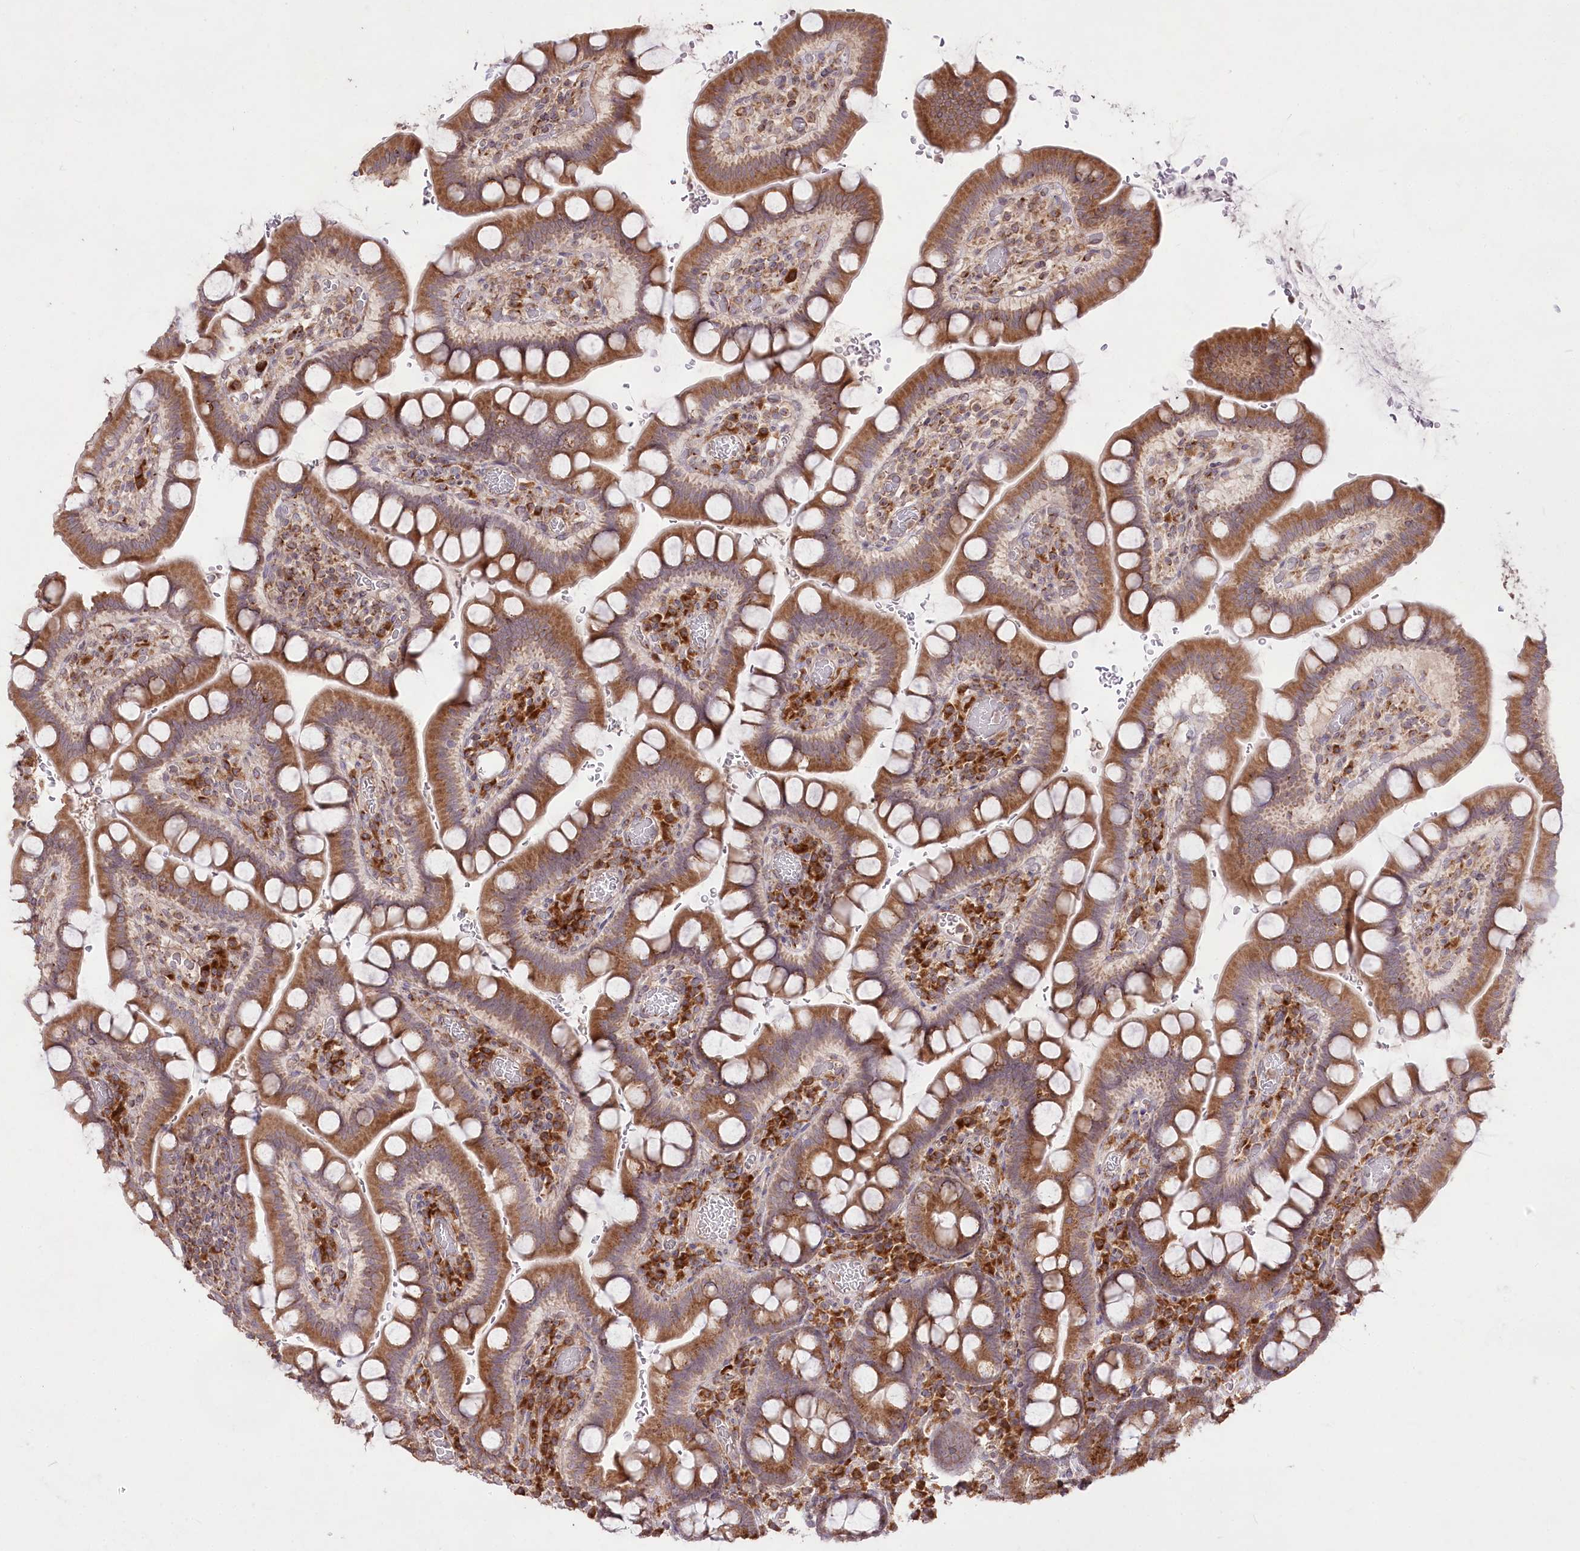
{"staining": {"intensity": "moderate", "quantity": ">75%", "location": "cytoplasmic/membranous"}, "tissue": "small intestine", "cell_type": "Glandular cells", "image_type": "normal", "snomed": [{"axis": "morphology", "description": "Normal tissue, NOS"}, {"axis": "topography", "description": "Stomach, upper"}, {"axis": "topography", "description": "Stomach, lower"}, {"axis": "topography", "description": "Small intestine"}], "caption": "Protein staining displays moderate cytoplasmic/membranous expression in approximately >75% of glandular cells in benign small intestine.", "gene": "STT3B", "patient": {"sex": "male", "age": 68}}